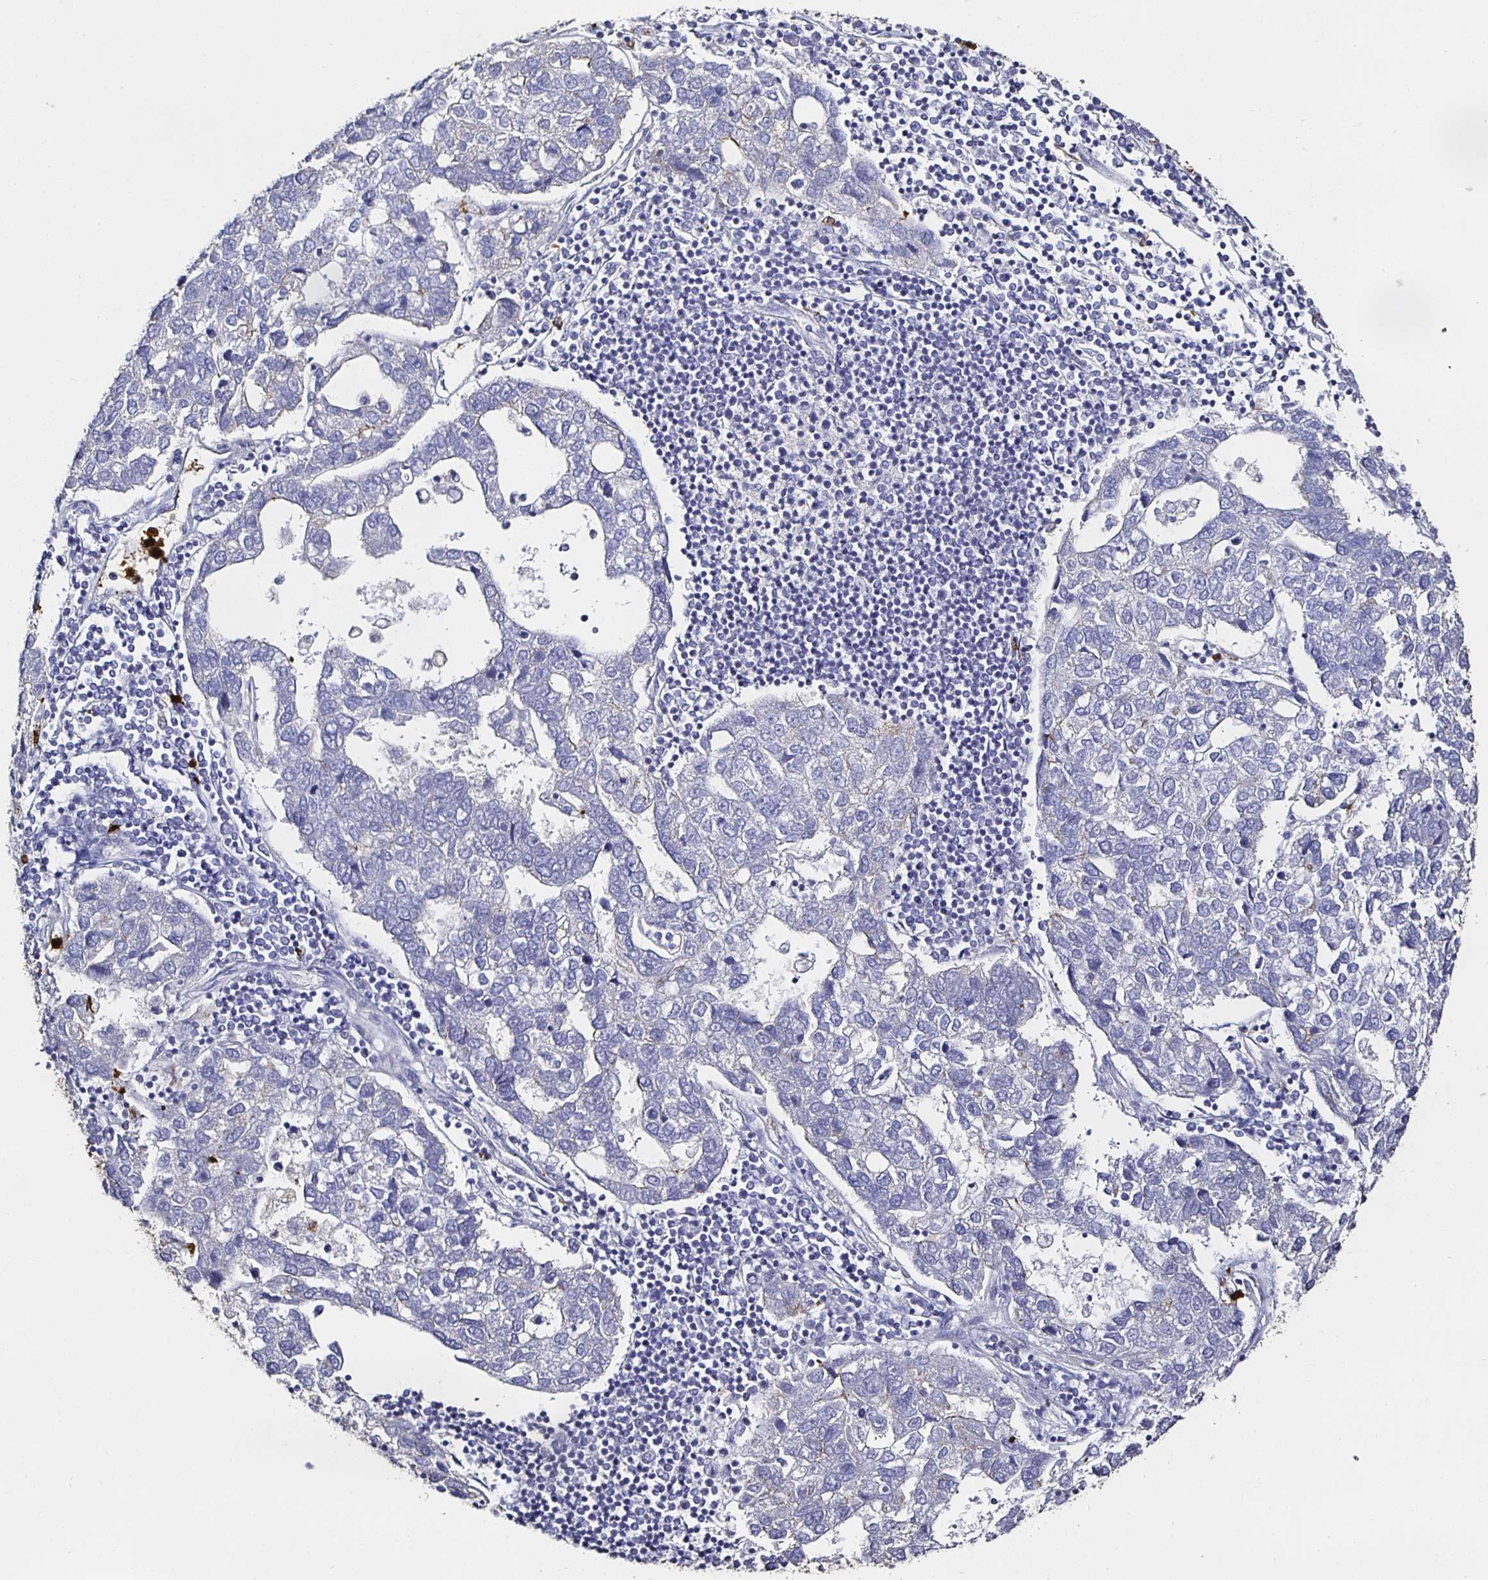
{"staining": {"intensity": "negative", "quantity": "none", "location": "none"}, "tissue": "pancreatic cancer", "cell_type": "Tumor cells", "image_type": "cancer", "snomed": [{"axis": "morphology", "description": "Adenocarcinoma, NOS"}, {"axis": "topography", "description": "Pancreas"}], "caption": "High power microscopy photomicrograph of an IHC image of adenocarcinoma (pancreatic), revealing no significant expression in tumor cells. (DAB (3,3'-diaminobenzidine) immunohistochemistry visualized using brightfield microscopy, high magnification).", "gene": "TLR4", "patient": {"sex": "female", "age": 61}}